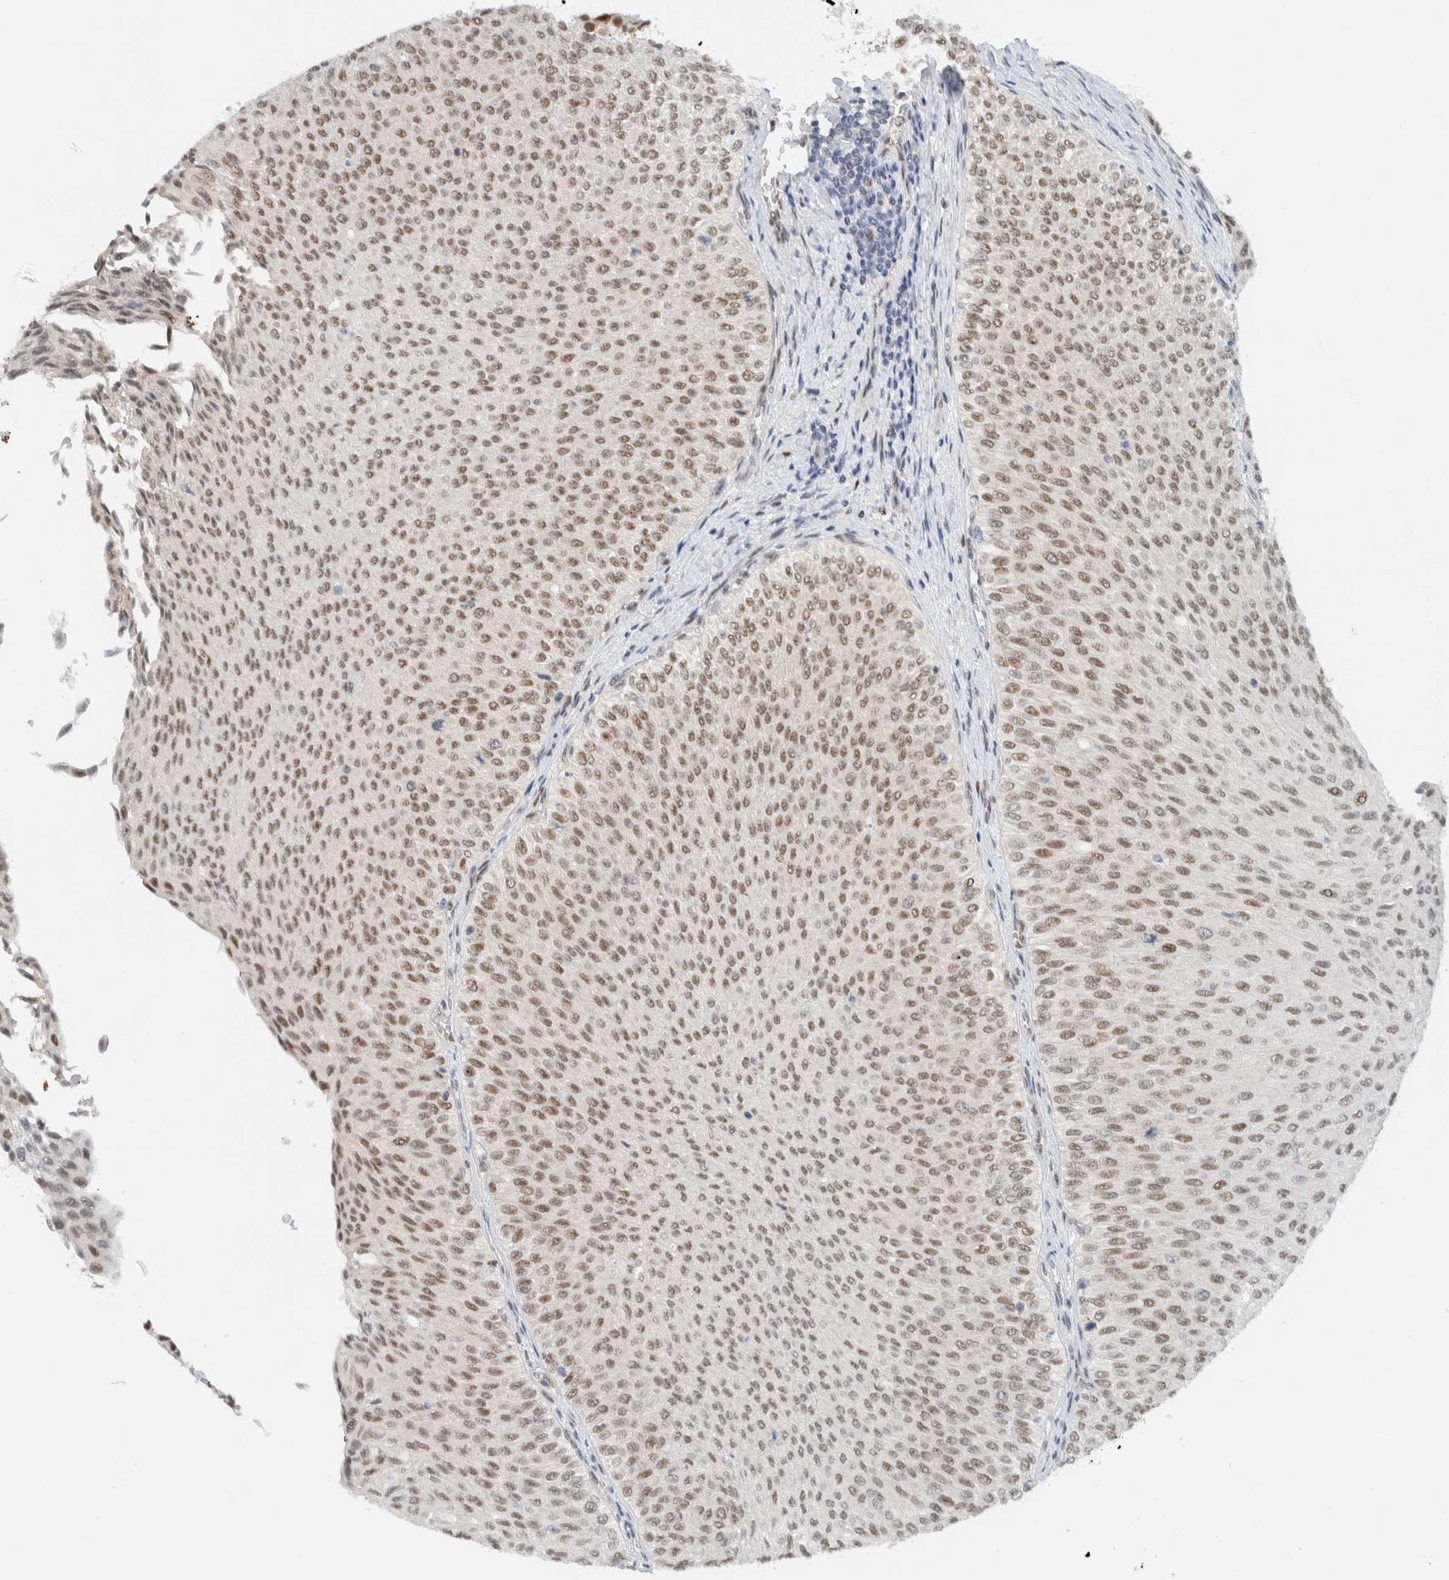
{"staining": {"intensity": "moderate", "quantity": "25%-75%", "location": "nuclear"}, "tissue": "urothelial cancer", "cell_type": "Tumor cells", "image_type": "cancer", "snomed": [{"axis": "morphology", "description": "Urothelial carcinoma, Low grade"}, {"axis": "topography", "description": "Urinary bladder"}], "caption": "Moderate nuclear staining is seen in approximately 25%-75% of tumor cells in urothelial cancer. (Stains: DAB in brown, nuclei in blue, Microscopy: brightfield microscopy at high magnification).", "gene": "ZNF683", "patient": {"sex": "male", "age": 78}}